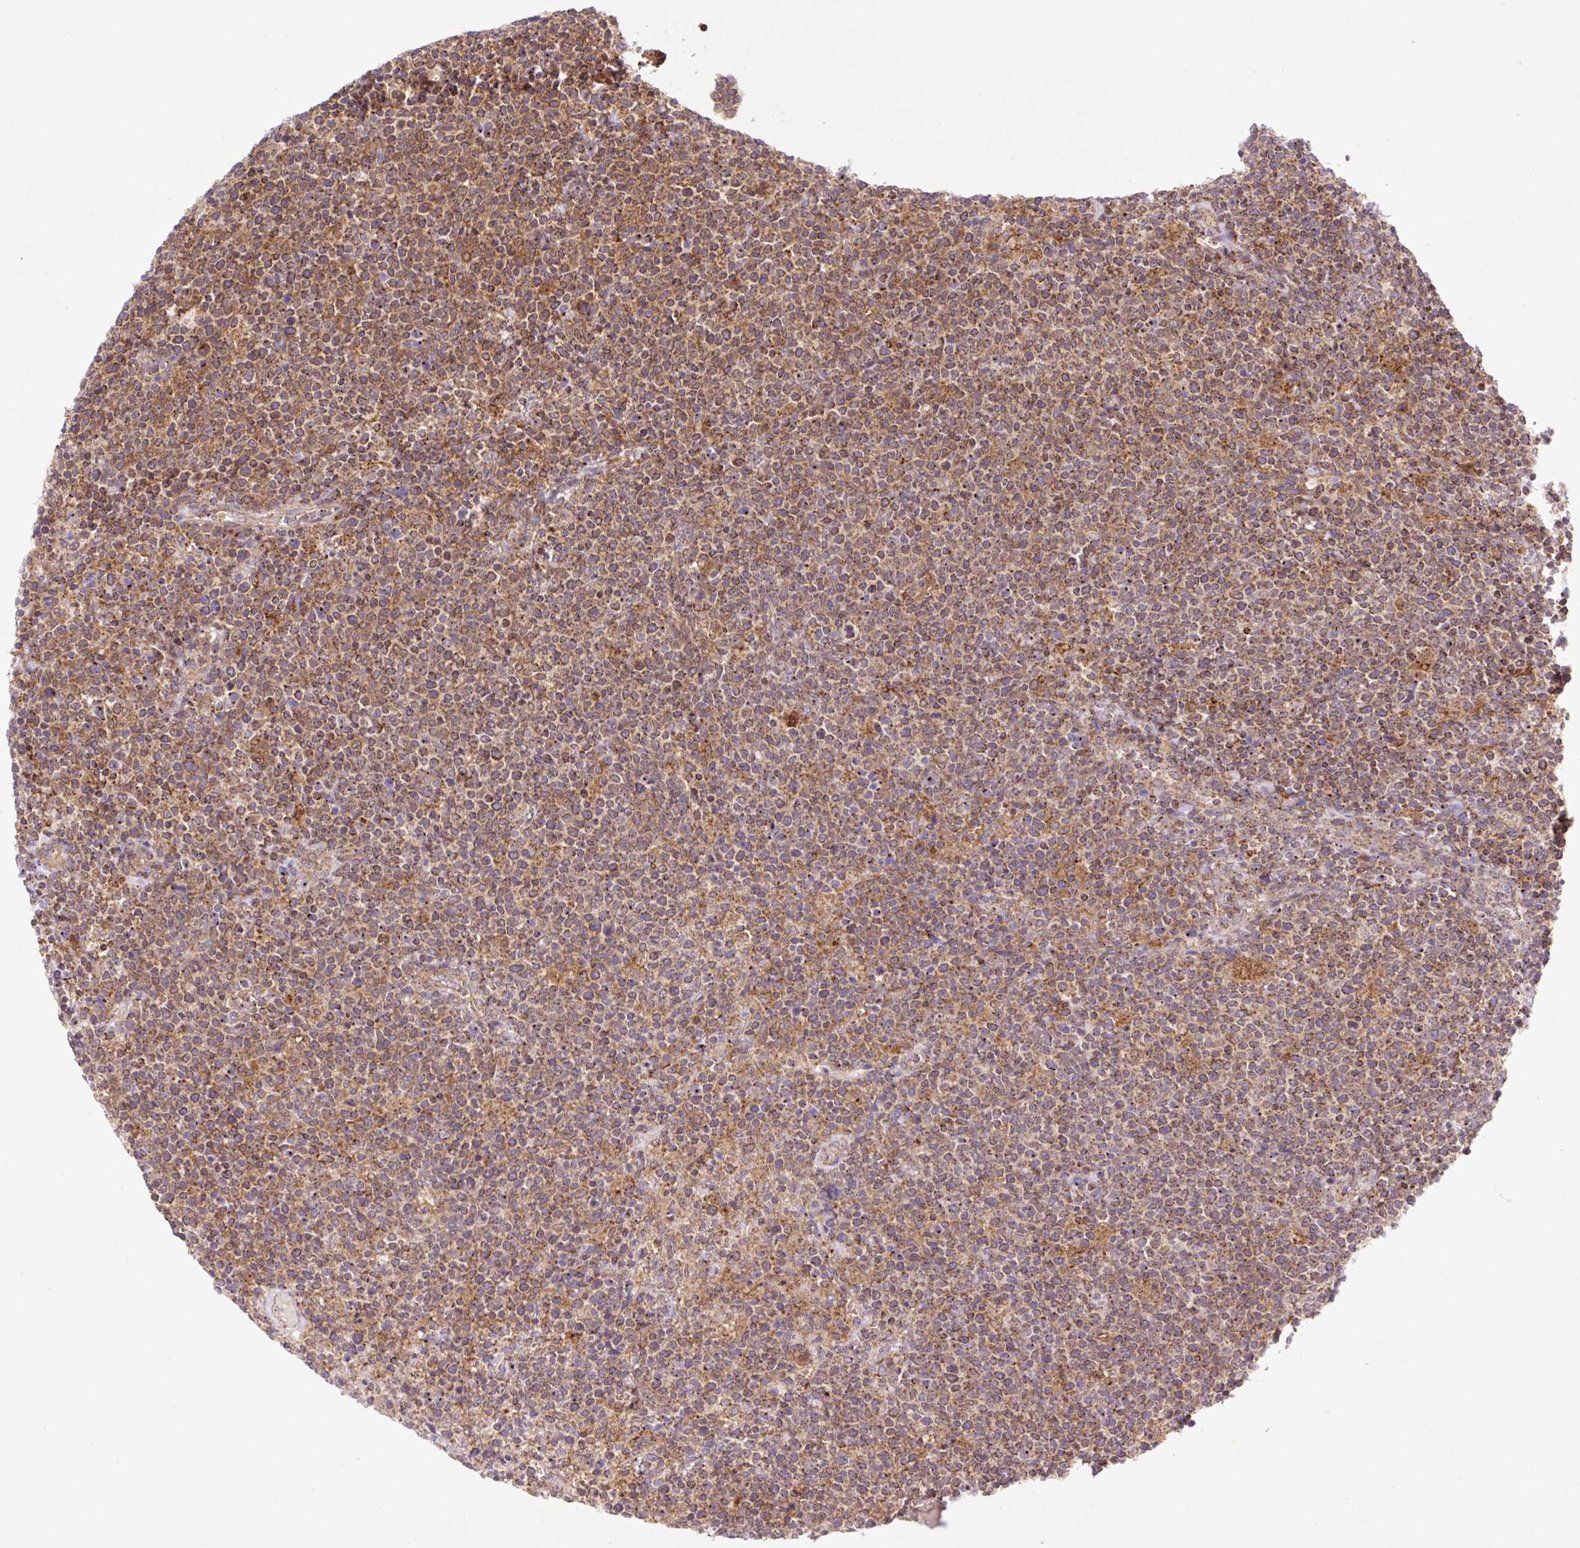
{"staining": {"intensity": "moderate", "quantity": ">75%", "location": "cytoplasmic/membranous"}, "tissue": "lymphoma", "cell_type": "Tumor cells", "image_type": "cancer", "snomed": [{"axis": "morphology", "description": "Malignant lymphoma, non-Hodgkin's type, High grade"}, {"axis": "topography", "description": "Lymph node"}], "caption": "The immunohistochemical stain highlights moderate cytoplasmic/membranous positivity in tumor cells of malignant lymphoma, non-Hodgkin's type (high-grade) tissue.", "gene": "VPS4A", "patient": {"sex": "male", "age": 61}}